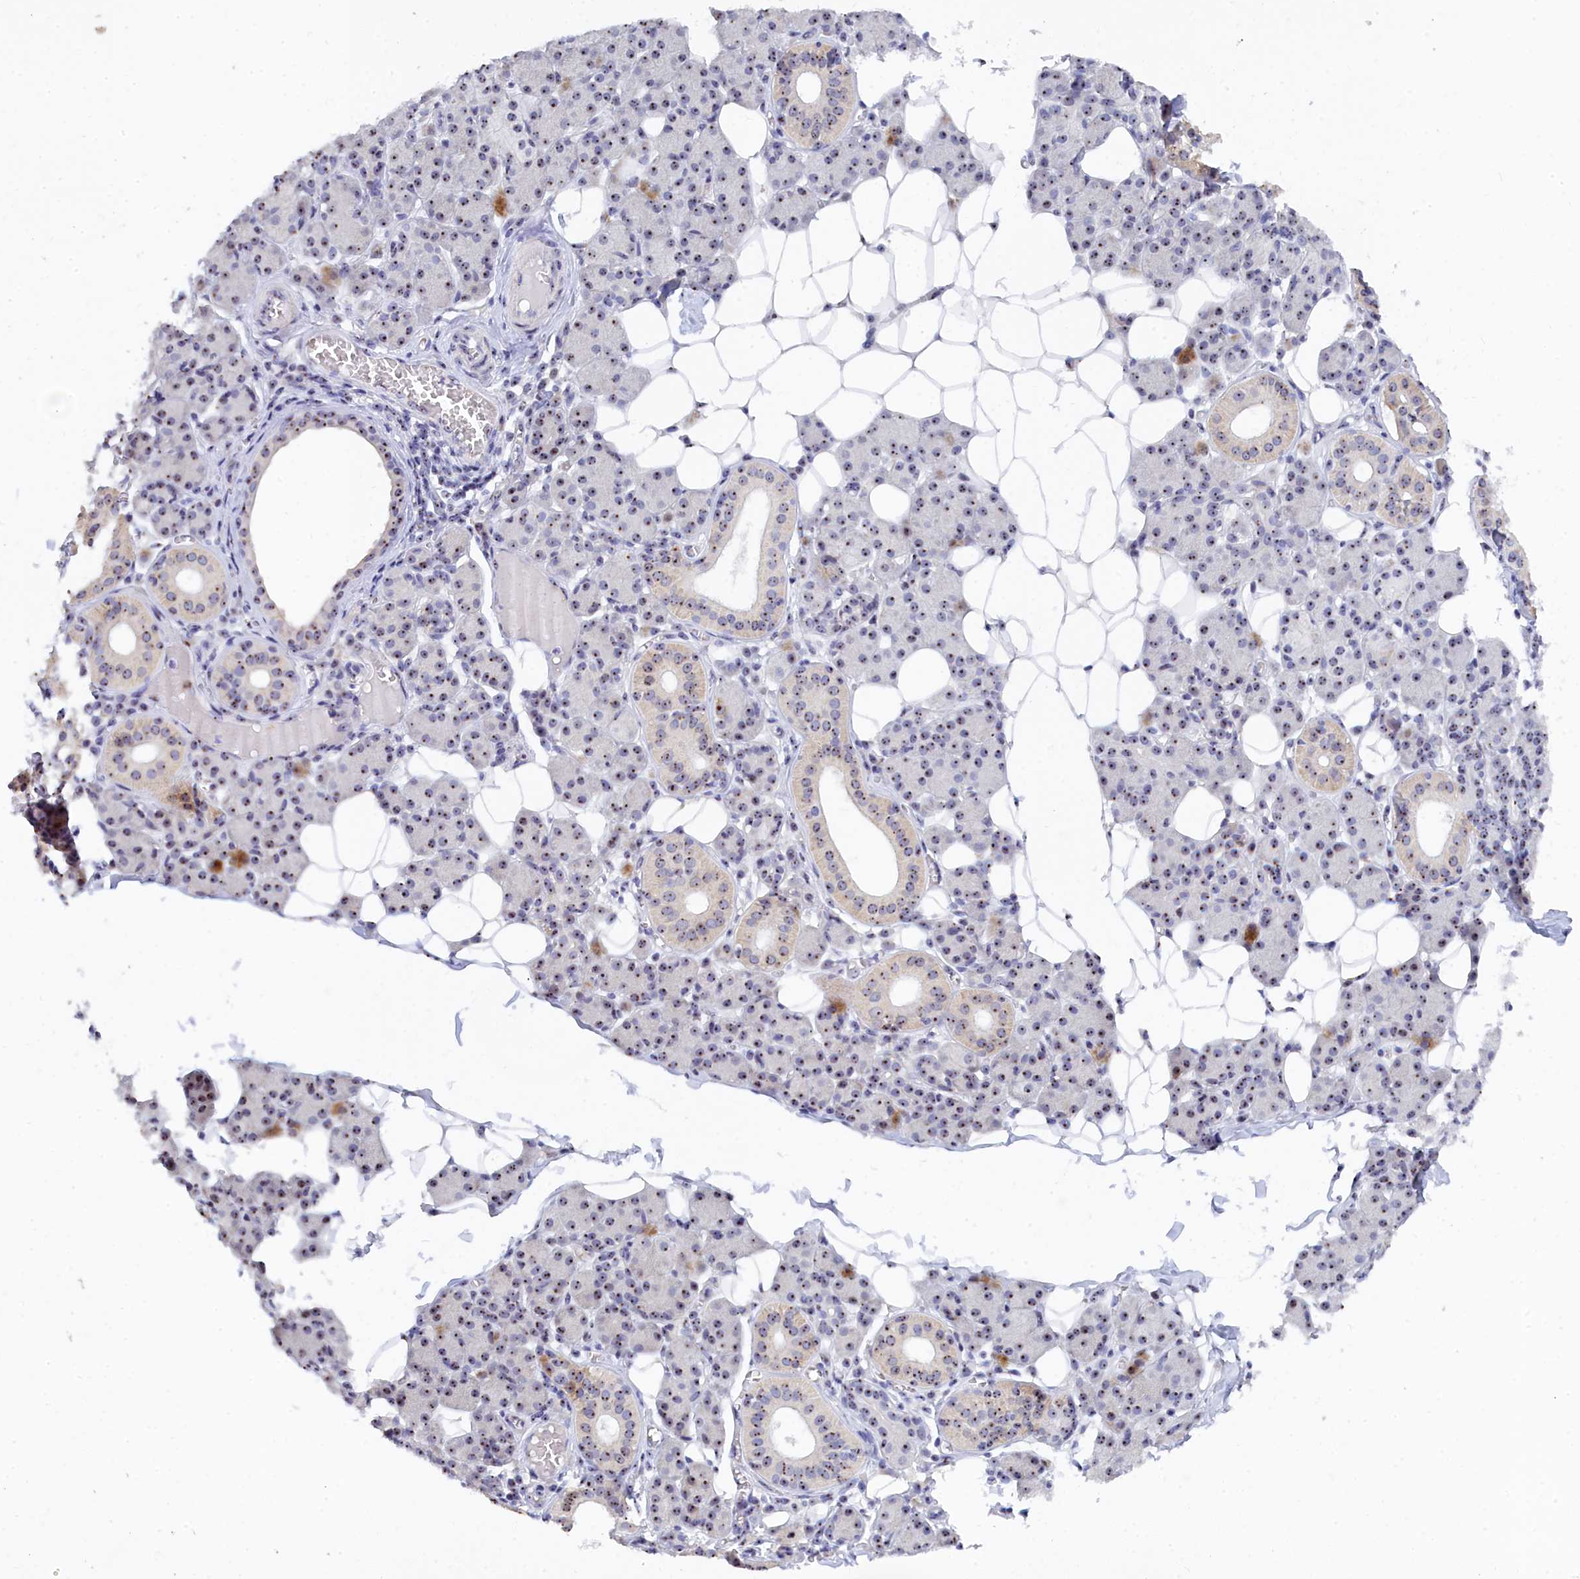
{"staining": {"intensity": "moderate", "quantity": ">75%", "location": "nuclear"}, "tissue": "salivary gland", "cell_type": "Glandular cells", "image_type": "normal", "snomed": [{"axis": "morphology", "description": "Normal tissue, NOS"}, {"axis": "topography", "description": "Salivary gland"}], "caption": "Immunohistochemical staining of unremarkable salivary gland demonstrates >75% levels of moderate nuclear protein staining in approximately >75% of glandular cells.", "gene": "RSL1D1", "patient": {"sex": "female", "age": 33}}